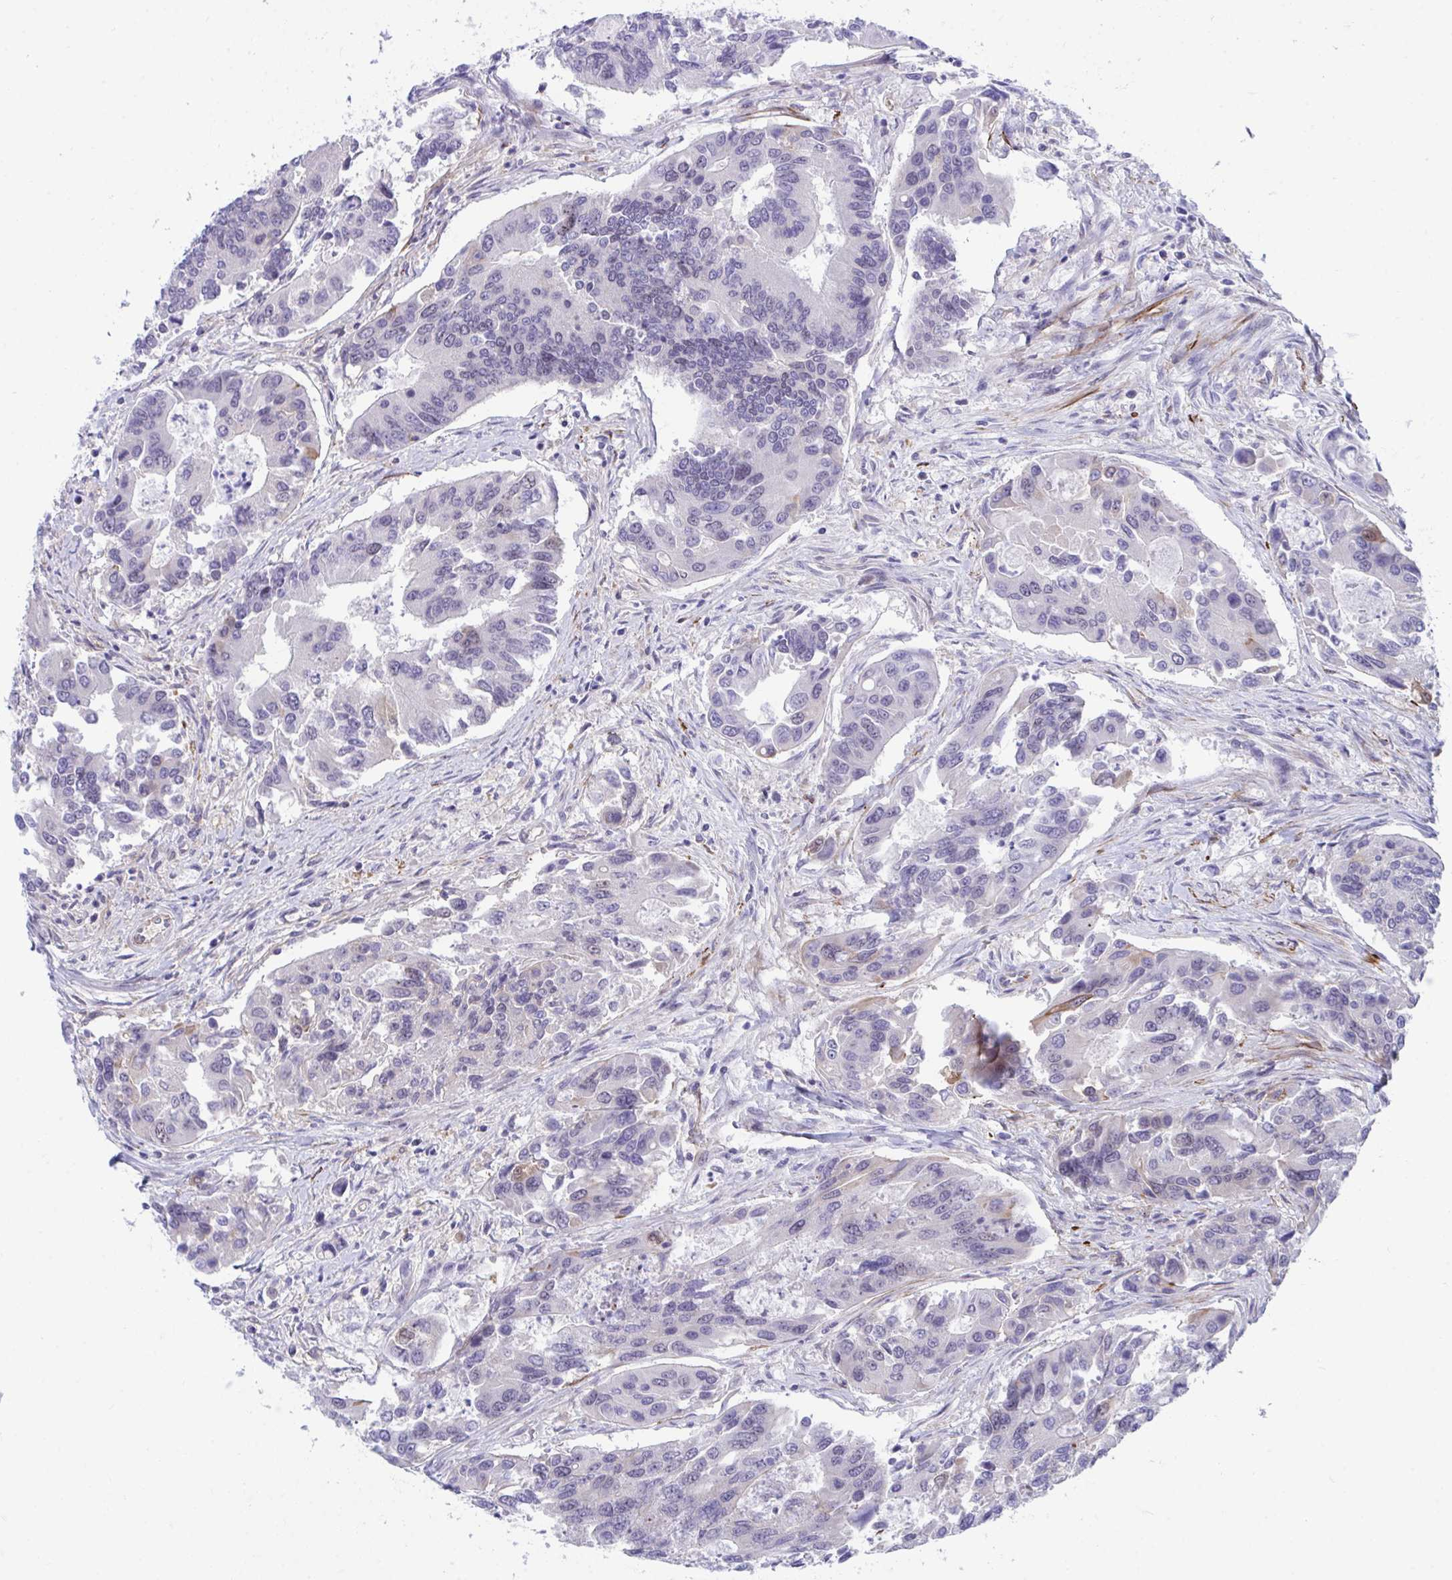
{"staining": {"intensity": "weak", "quantity": "<25%", "location": "nuclear"}, "tissue": "colorectal cancer", "cell_type": "Tumor cells", "image_type": "cancer", "snomed": [{"axis": "morphology", "description": "Adenocarcinoma, NOS"}, {"axis": "topography", "description": "Colon"}], "caption": "High magnification brightfield microscopy of colorectal cancer stained with DAB (brown) and counterstained with hematoxylin (blue): tumor cells show no significant staining.", "gene": "CENPQ", "patient": {"sex": "female", "age": 67}}